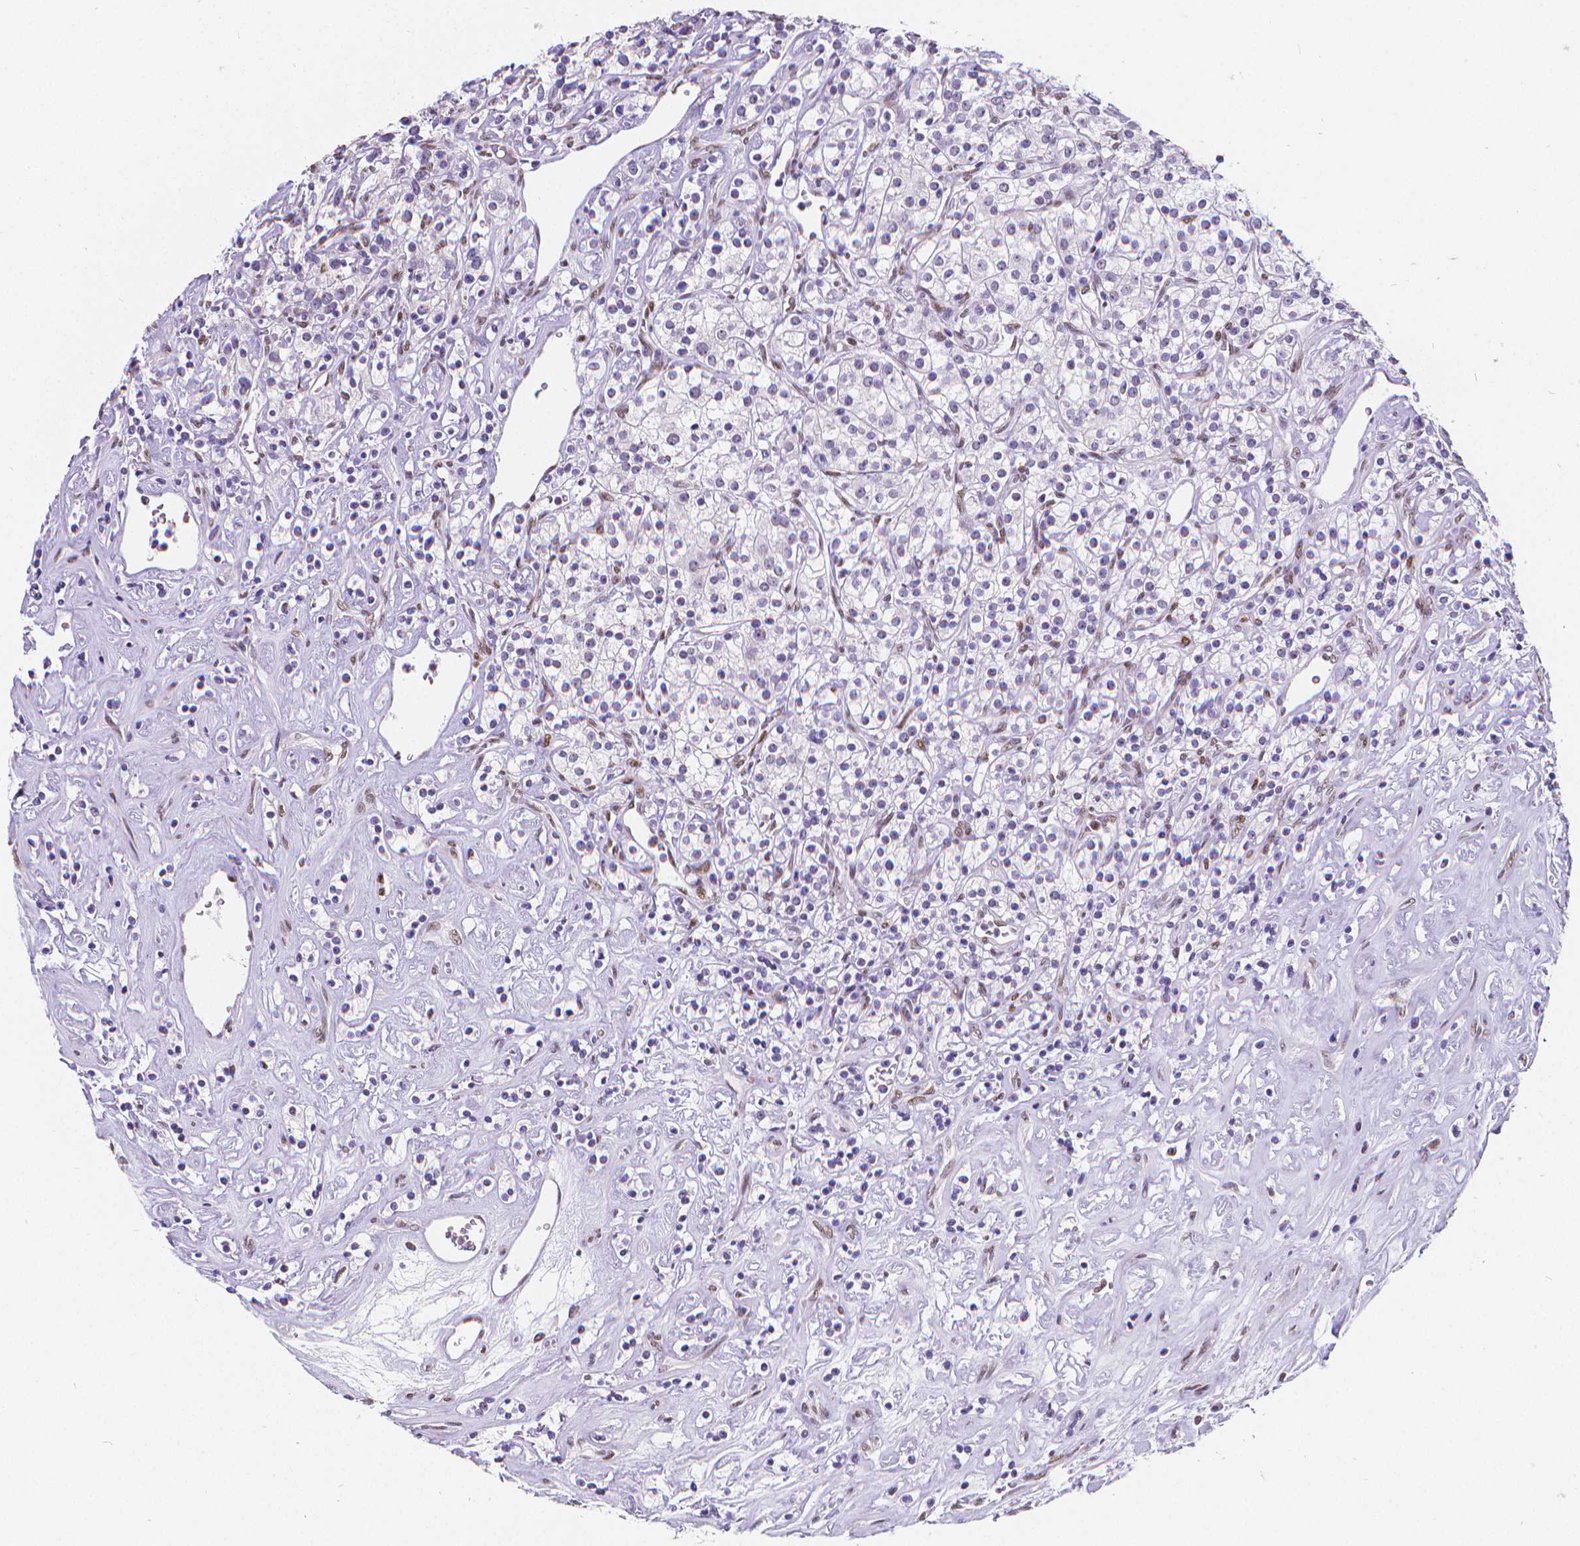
{"staining": {"intensity": "negative", "quantity": "none", "location": "none"}, "tissue": "renal cancer", "cell_type": "Tumor cells", "image_type": "cancer", "snomed": [{"axis": "morphology", "description": "Adenocarcinoma, NOS"}, {"axis": "topography", "description": "Kidney"}], "caption": "Immunohistochemistry of renal adenocarcinoma shows no positivity in tumor cells.", "gene": "MEF2C", "patient": {"sex": "male", "age": 77}}